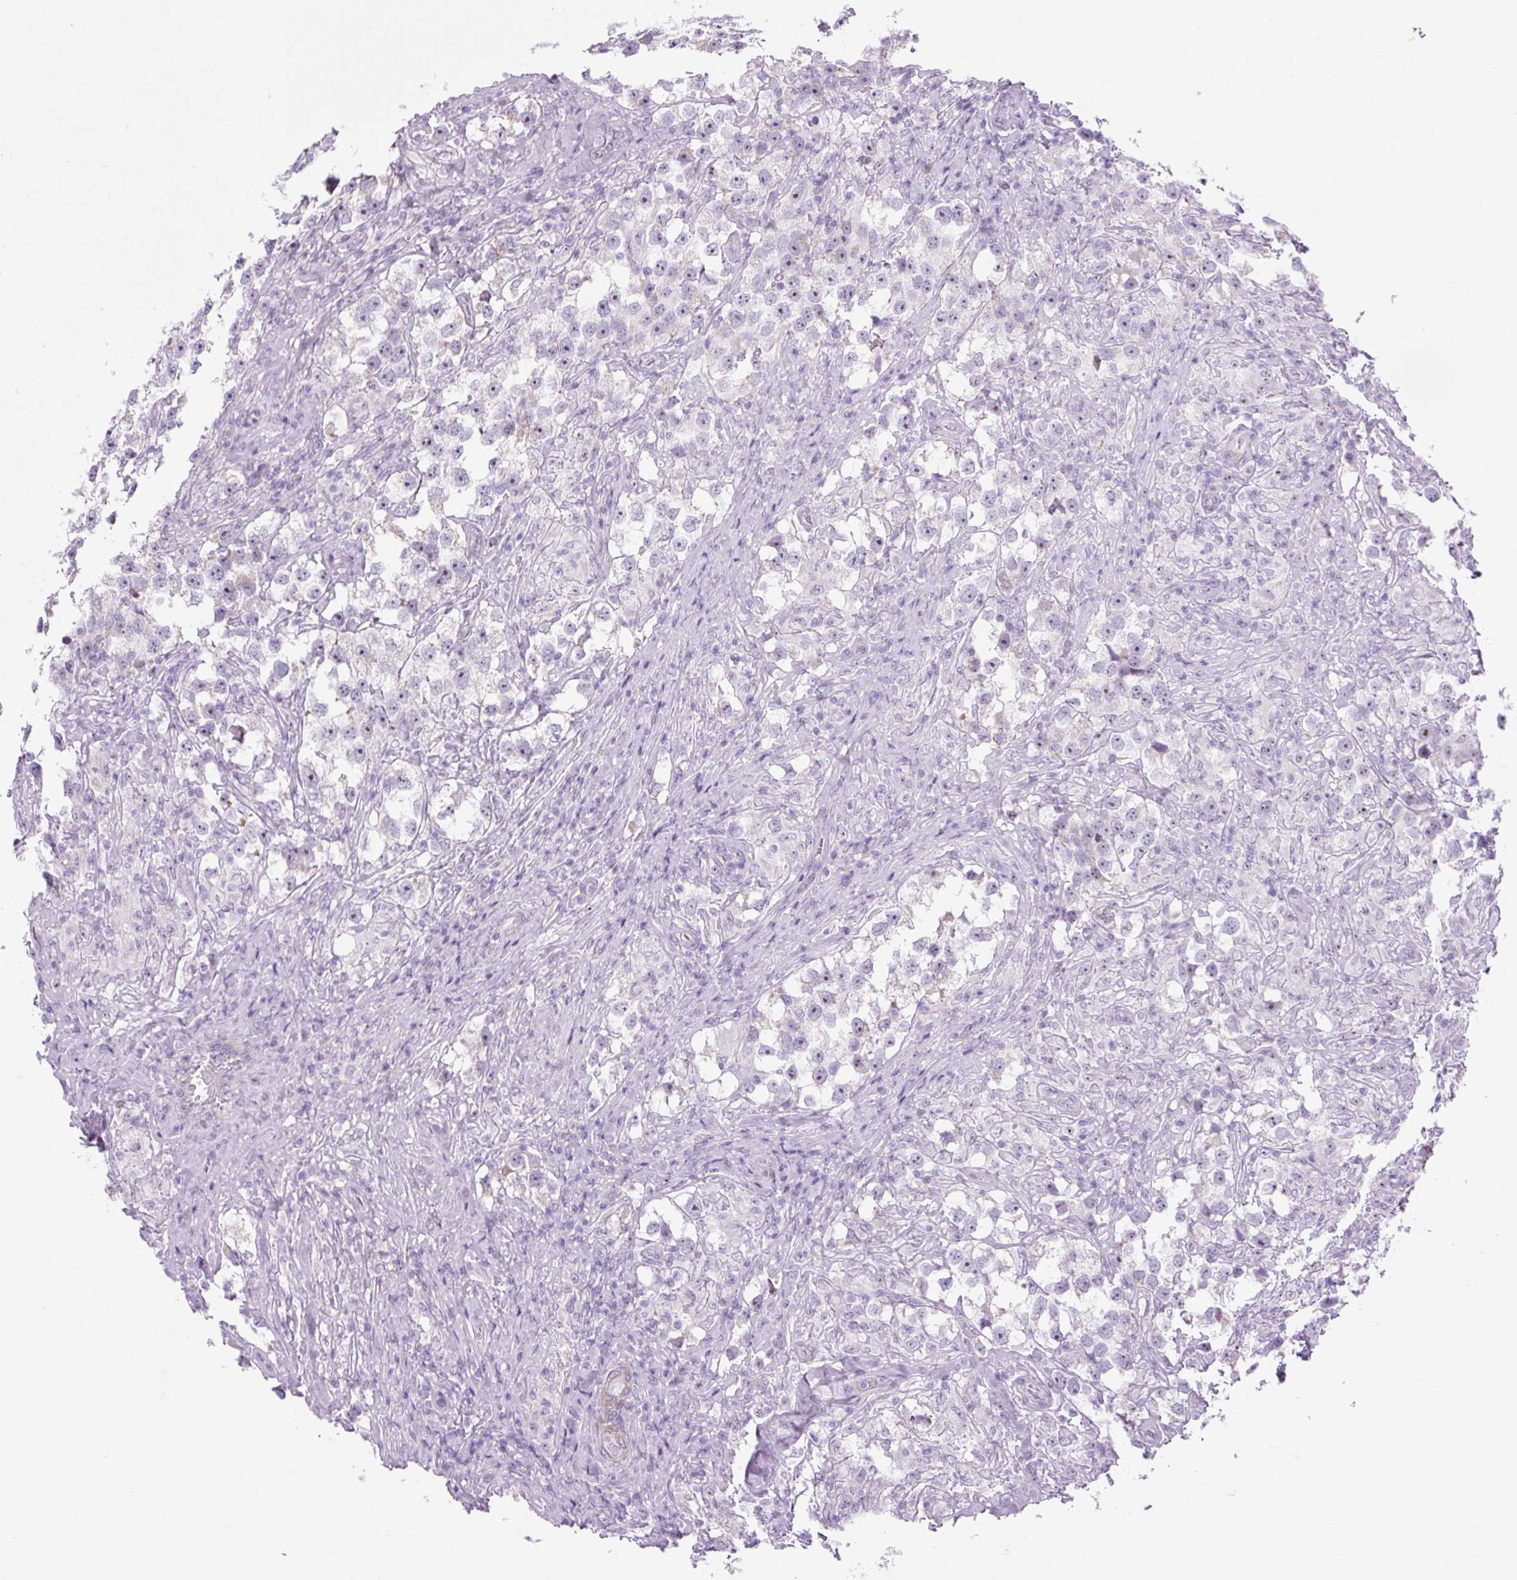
{"staining": {"intensity": "weak", "quantity": "<25%", "location": "nuclear"}, "tissue": "testis cancer", "cell_type": "Tumor cells", "image_type": "cancer", "snomed": [{"axis": "morphology", "description": "Seminoma, NOS"}, {"axis": "topography", "description": "Testis"}], "caption": "Image shows no significant protein staining in tumor cells of testis seminoma. (Immunohistochemistry, brightfield microscopy, high magnification).", "gene": "RRS1", "patient": {"sex": "male", "age": 46}}